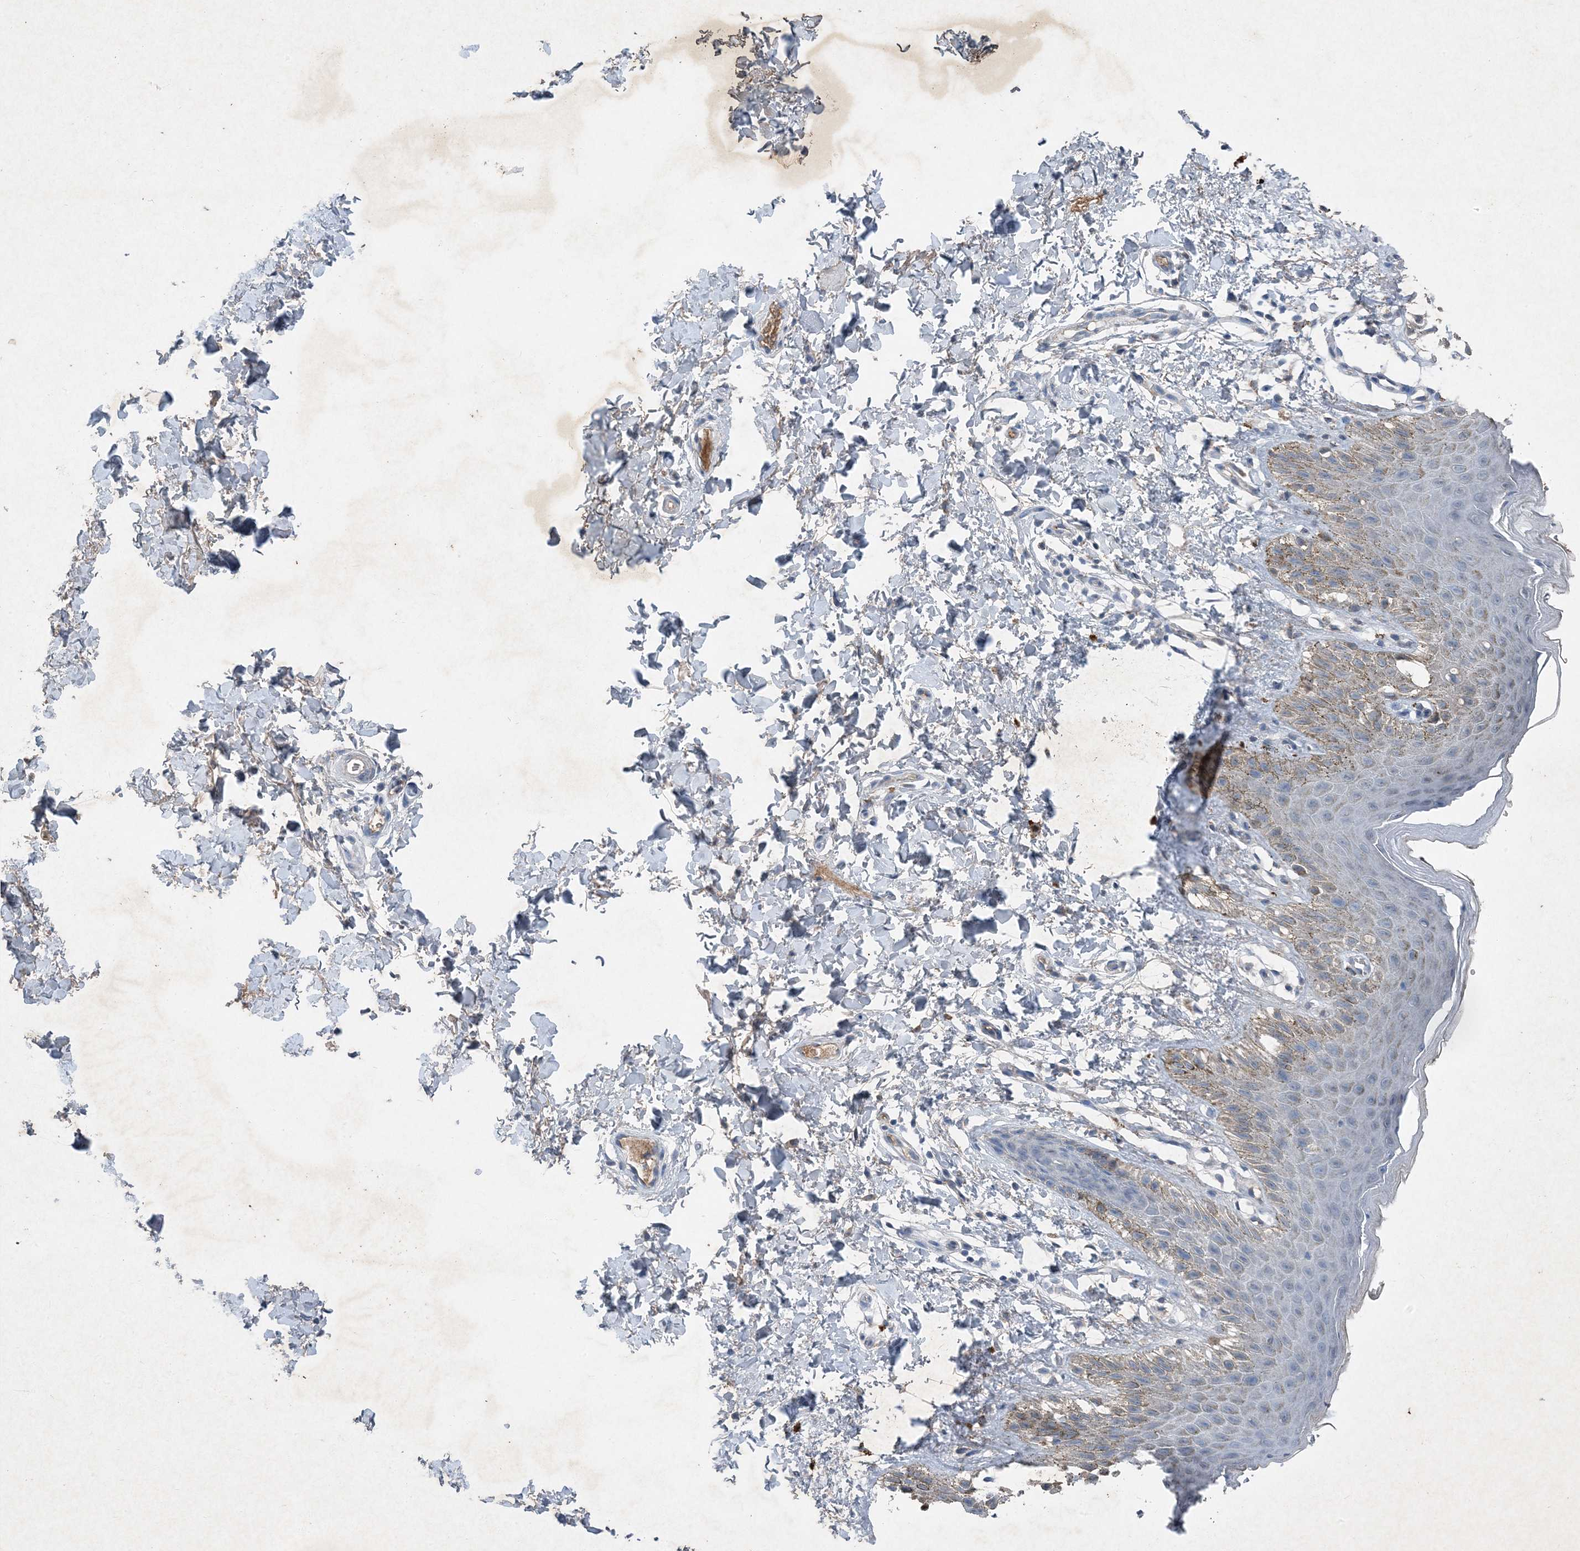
{"staining": {"intensity": "weak", "quantity": "<25%", "location": "cytoplasmic/membranous"}, "tissue": "skin", "cell_type": "Epidermal cells", "image_type": "normal", "snomed": [{"axis": "morphology", "description": "Normal tissue, NOS"}, {"axis": "topography", "description": "Anal"}], "caption": "Skin was stained to show a protein in brown. There is no significant staining in epidermal cells. Brightfield microscopy of IHC stained with DAB (3,3'-diaminobenzidine) (brown) and hematoxylin (blue), captured at high magnification.", "gene": "FCN3", "patient": {"sex": "male", "age": 44}}